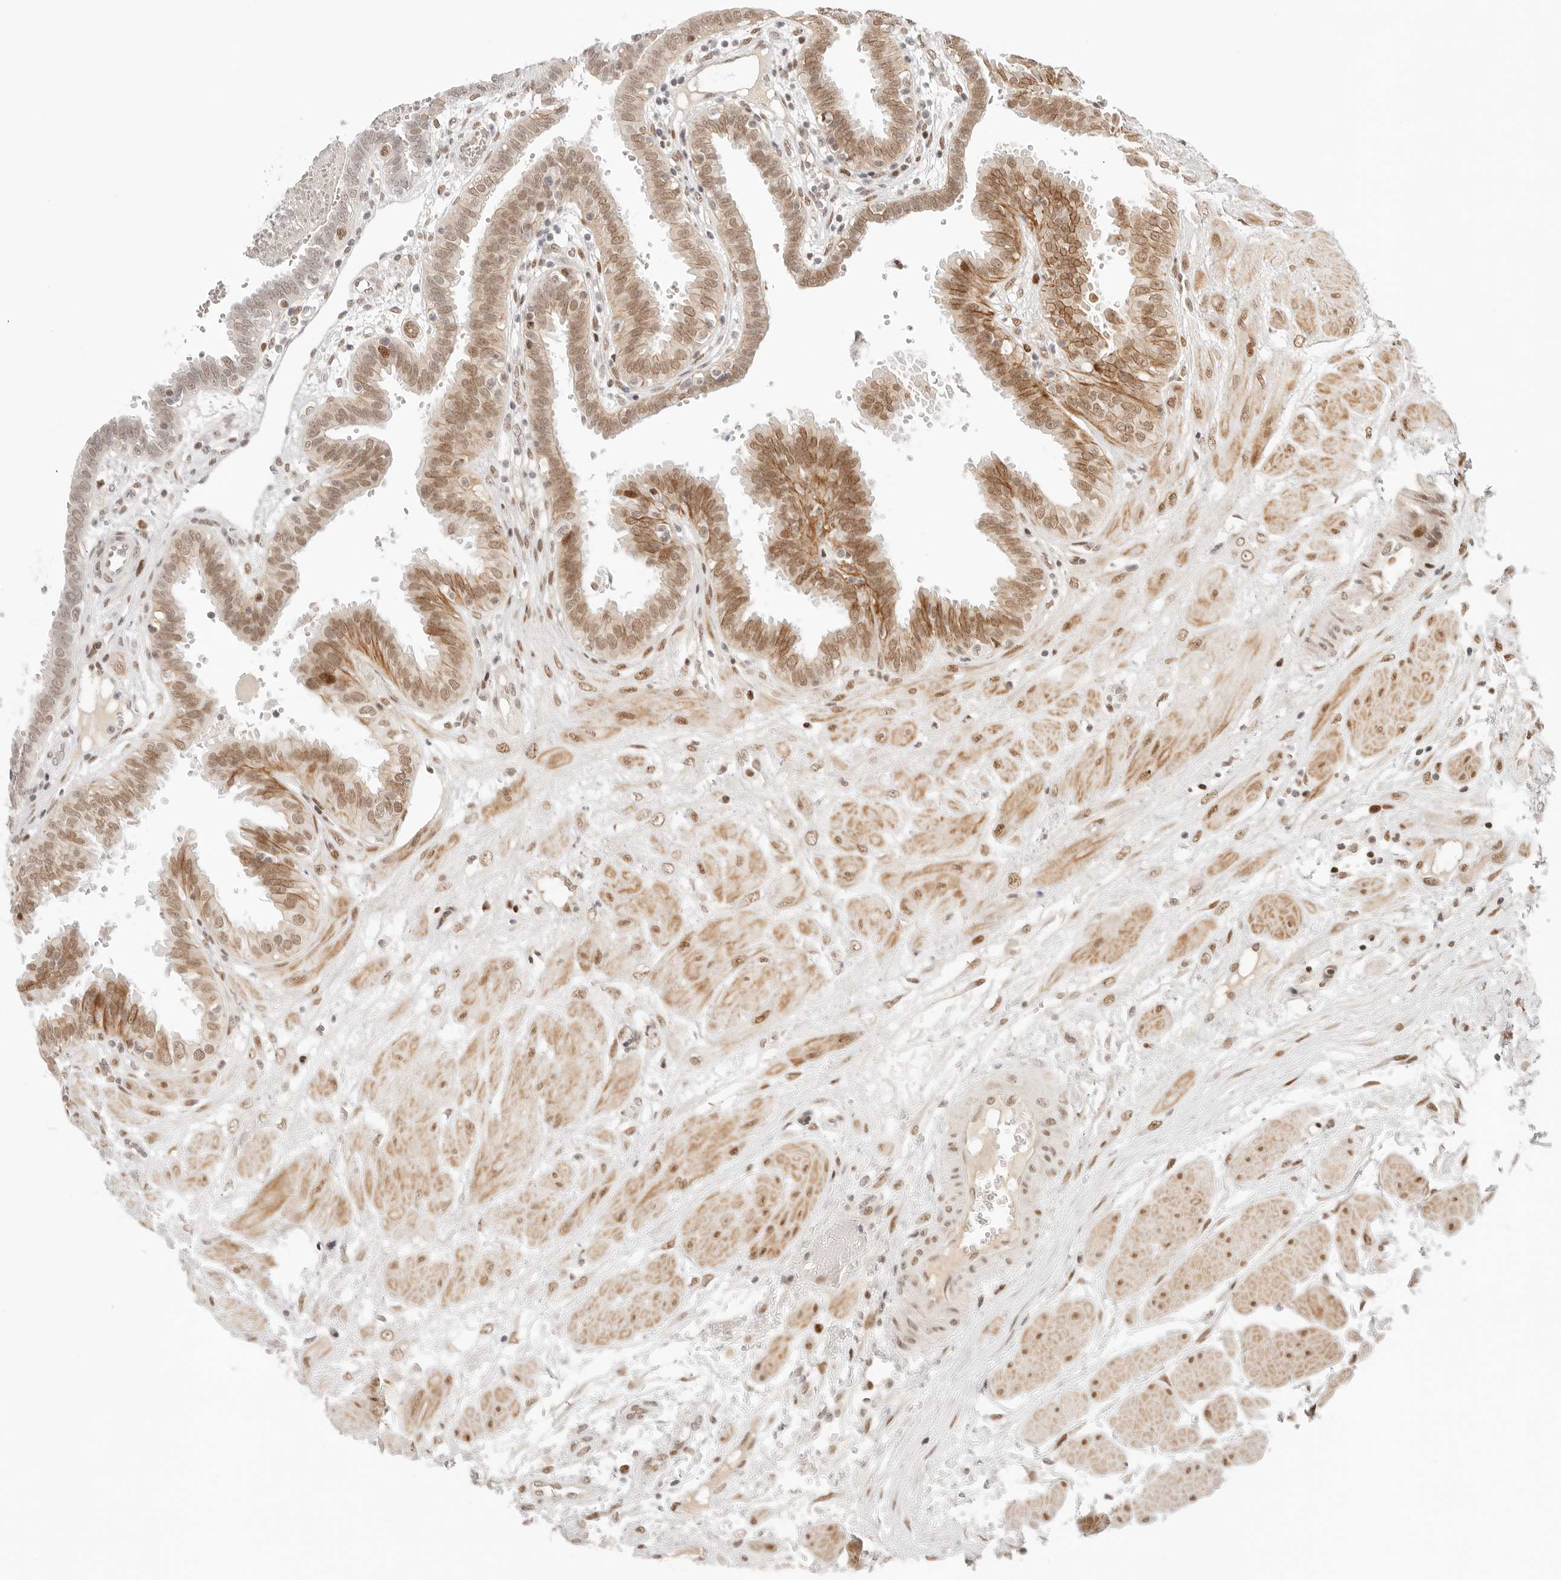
{"staining": {"intensity": "moderate", "quantity": ">75%", "location": "cytoplasmic/membranous,nuclear"}, "tissue": "fallopian tube", "cell_type": "Glandular cells", "image_type": "normal", "snomed": [{"axis": "morphology", "description": "Normal tissue, NOS"}, {"axis": "topography", "description": "Fallopian tube"}, {"axis": "topography", "description": "Placenta"}], "caption": "Protein expression analysis of unremarkable human fallopian tube reveals moderate cytoplasmic/membranous,nuclear expression in about >75% of glandular cells. (IHC, brightfield microscopy, high magnification).", "gene": "HOXC5", "patient": {"sex": "female", "age": 32}}